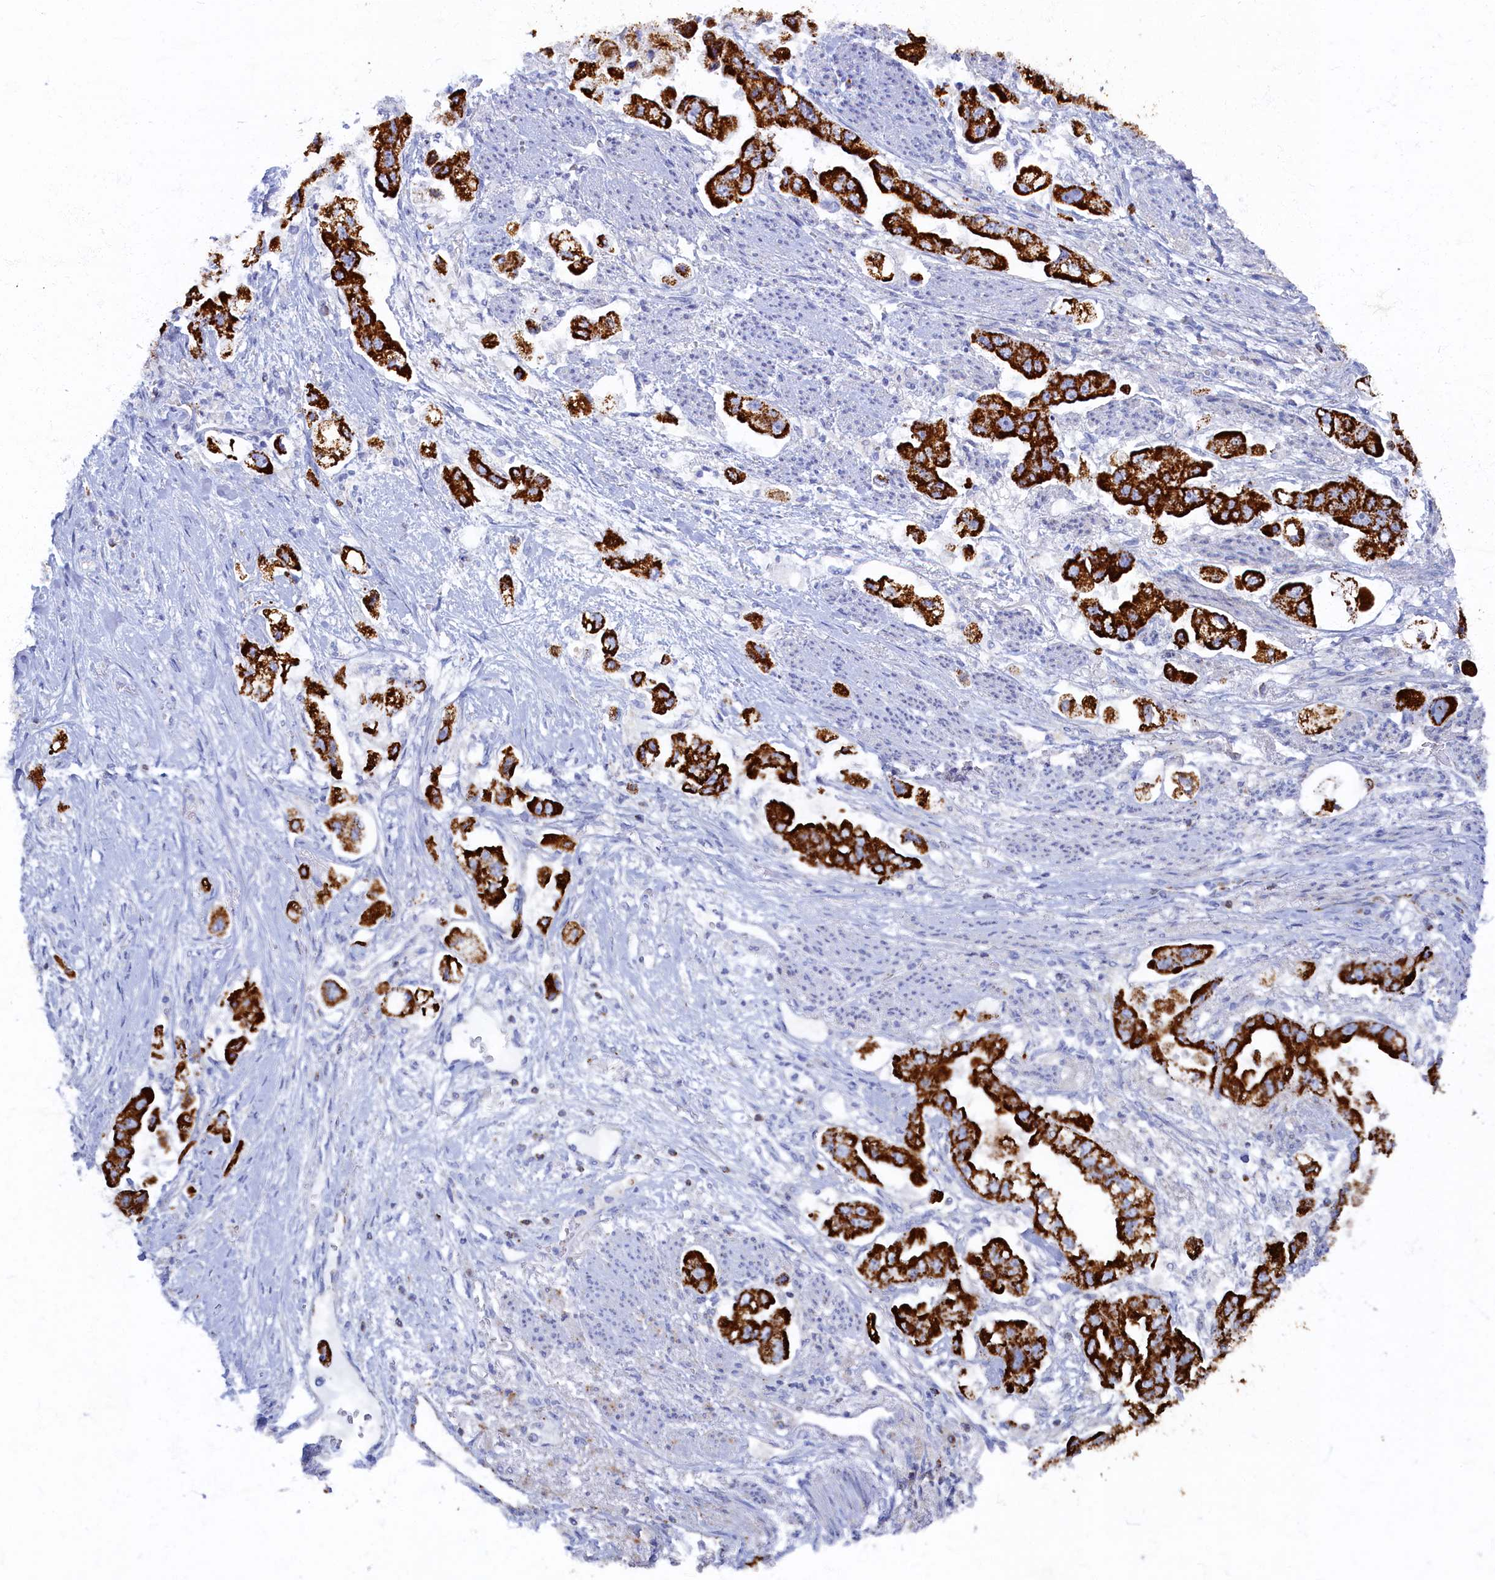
{"staining": {"intensity": "strong", "quantity": ">75%", "location": "cytoplasmic/membranous"}, "tissue": "stomach cancer", "cell_type": "Tumor cells", "image_type": "cancer", "snomed": [{"axis": "morphology", "description": "Adenocarcinoma, NOS"}, {"axis": "topography", "description": "Stomach"}], "caption": "This image displays IHC staining of stomach adenocarcinoma, with high strong cytoplasmic/membranous positivity in approximately >75% of tumor cells.", "gene": "OCIAD2", "patient": {"sex": "male", "age": 62}}